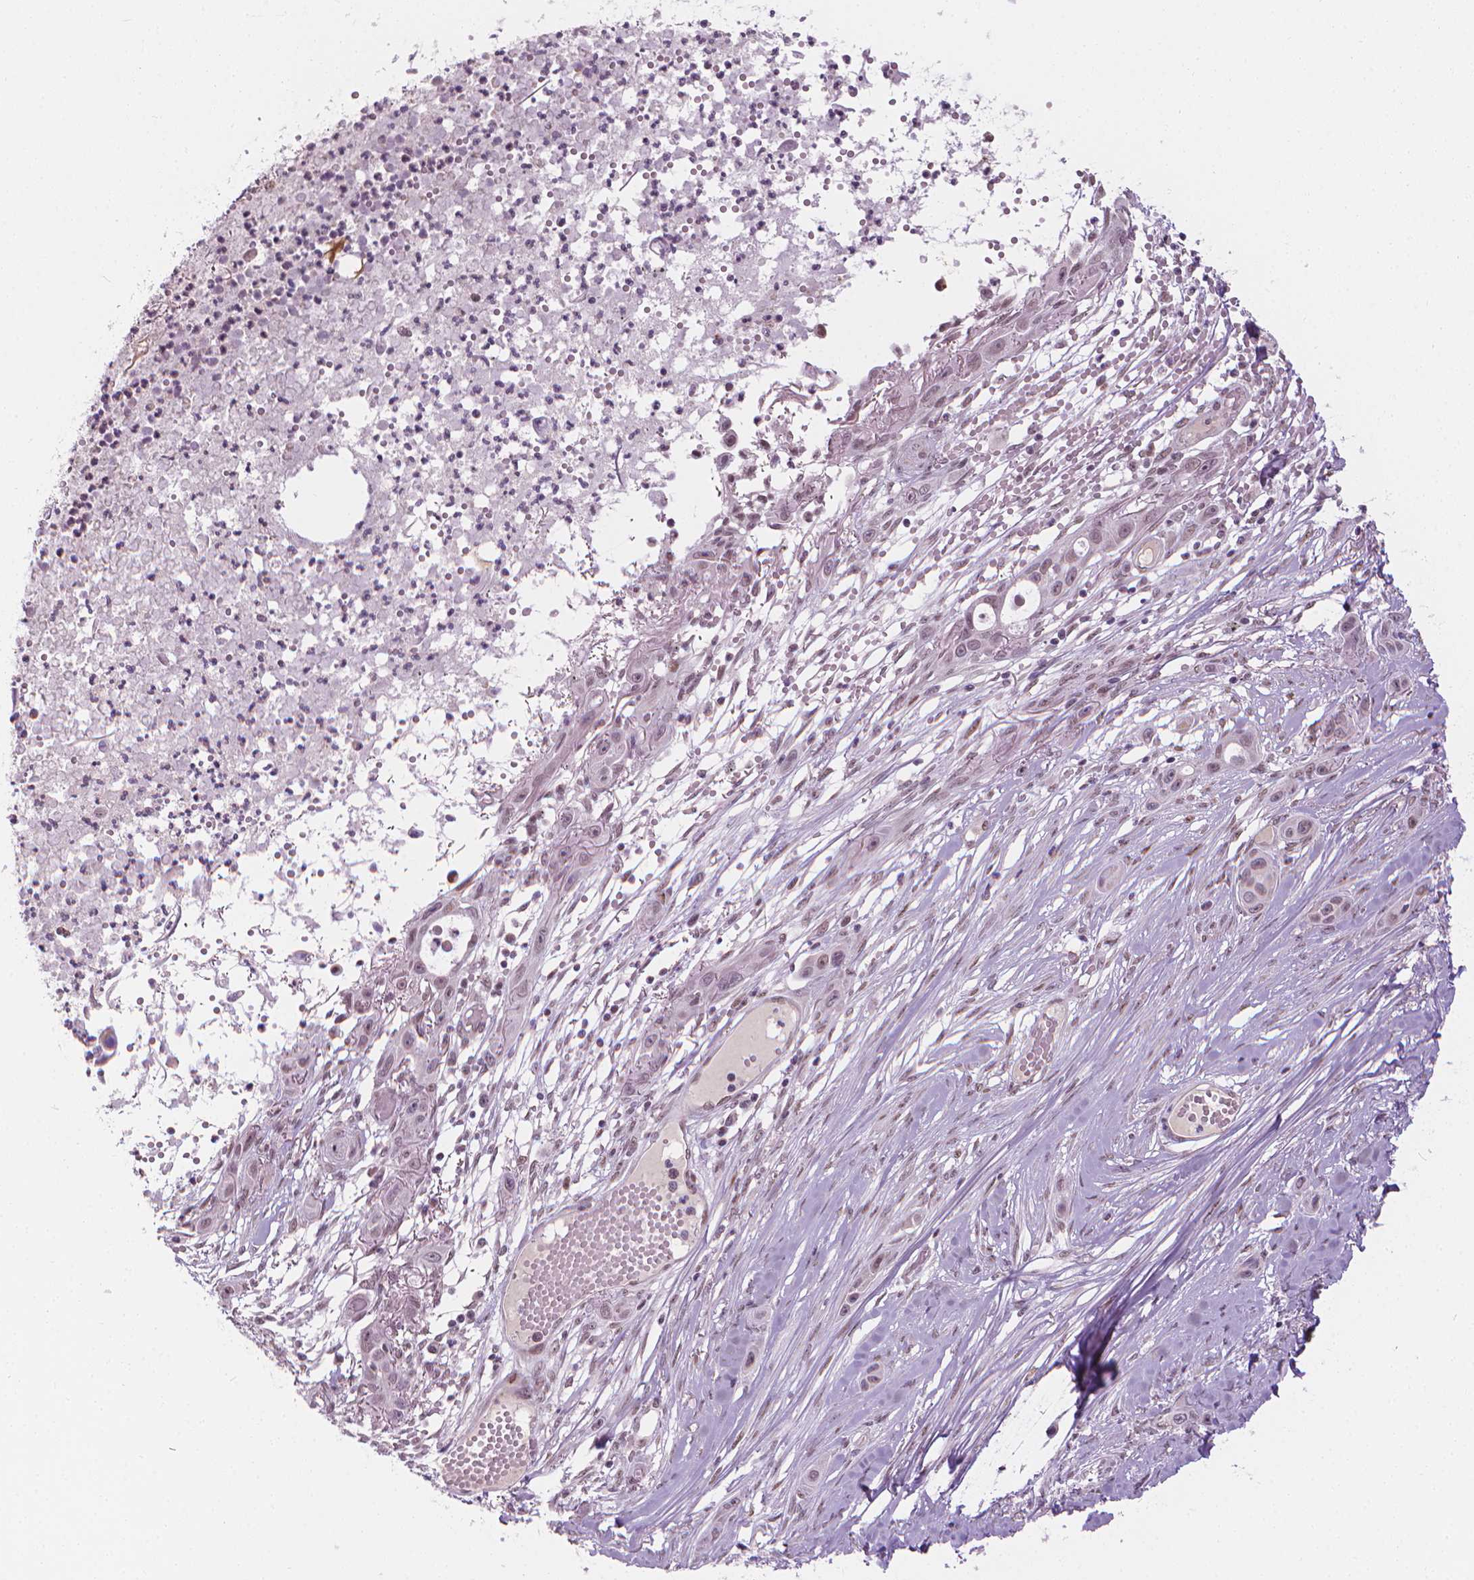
{"staining": {"intensity": "weak", "quantity": "25%-75%", "location": "nuclear"}, "tissue": "skin cancer", "cell_type": "Tumor cells", "image_type": "cancer", "snomed": [{"axis": "morphology", "description": "Squamous cell carcinoma, NOS"}, {"axis": "topography", "description": "Skin"}], "caption": "Weak nuclear protein expression is seen in approximately 25%-75% of tumor cells in skin cancer (squamous cell carcinoma).", "gene": "CDKN1C", "patient": {"sex": "female", "age": 69}}